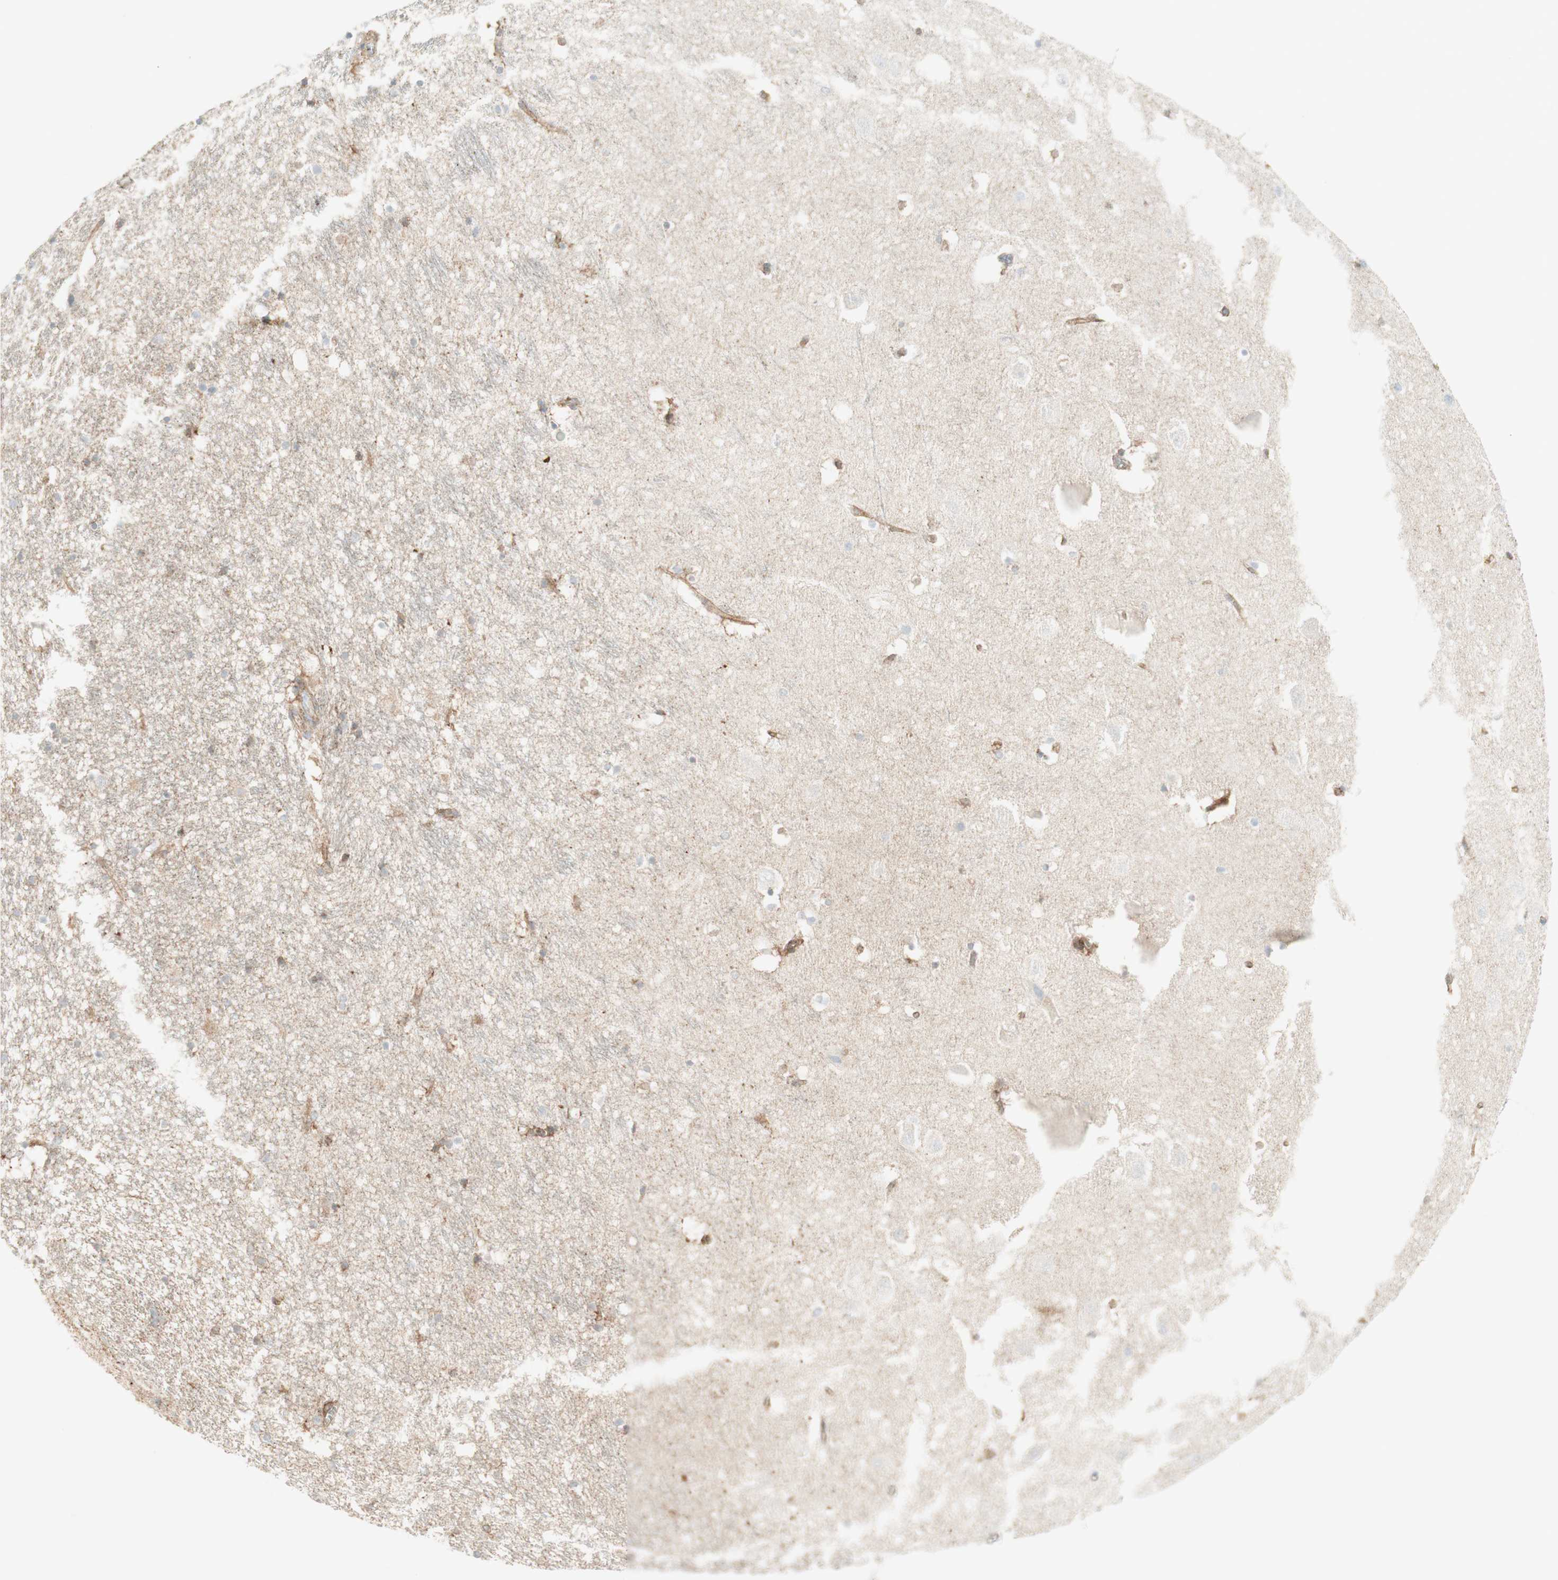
{"staining": {"intensity": "negative", "quantity": "none", "location": "none"}, "tissue": "hippocampus", "cell_type": "Glial cells", "image_type": "normal", "snomed": [{"axis": "morphology", "description": "Normal tissue, NOS"}, {"axis": "topography", "description": "Hippocampus"}], "caption": "Immunohistochemistry of normal human hippocampus displays no staining in glial cells.", "gene": "MYO6", "patient": {"sex": "male", "age": 45}}